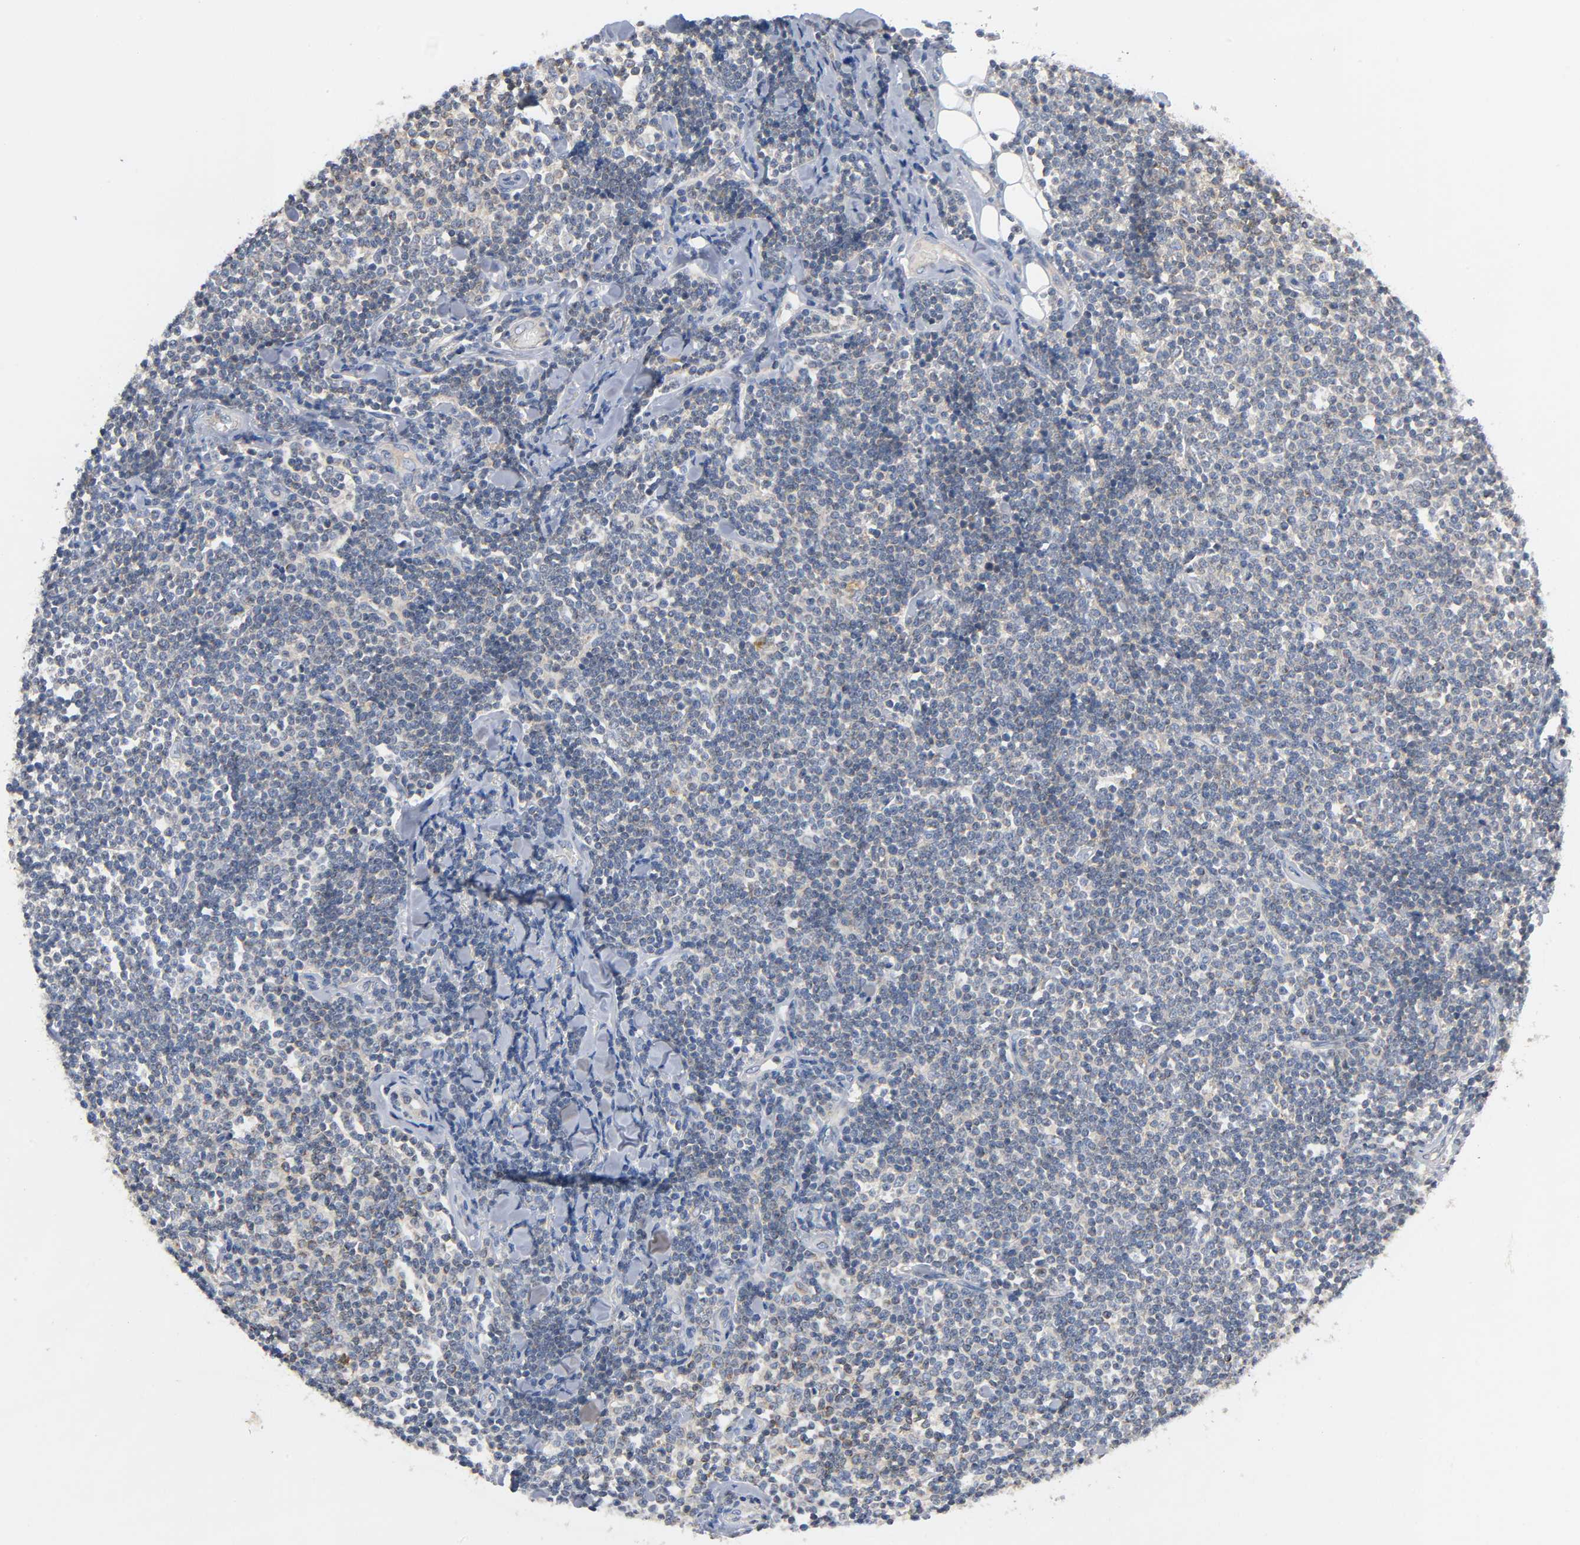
{"staining": {"intensity": "weak", "quantity": "25%-75%", "location": "cytoplasmic/membranous"}, "tissue": "lymphoma", "cell_type": "Tumor cells", "image_type": "cancer", "snomed": [{"axis": "morphology", "description": "Malignant lymphoma, non-Hodgkin's type, Low grade"}, {"axis": "topography", "description": "Soft tissue"}], "caption": "About 25%-75% of tumor cells in human low-grade malignant lymphoma, non-Hodgkin's type reveal weak cytoplasmic/membranous protein expression as visualized by brown immunohistochemical staining.", "gene": "IKBKB", "patient": {"sex": "male", "age": 92}}